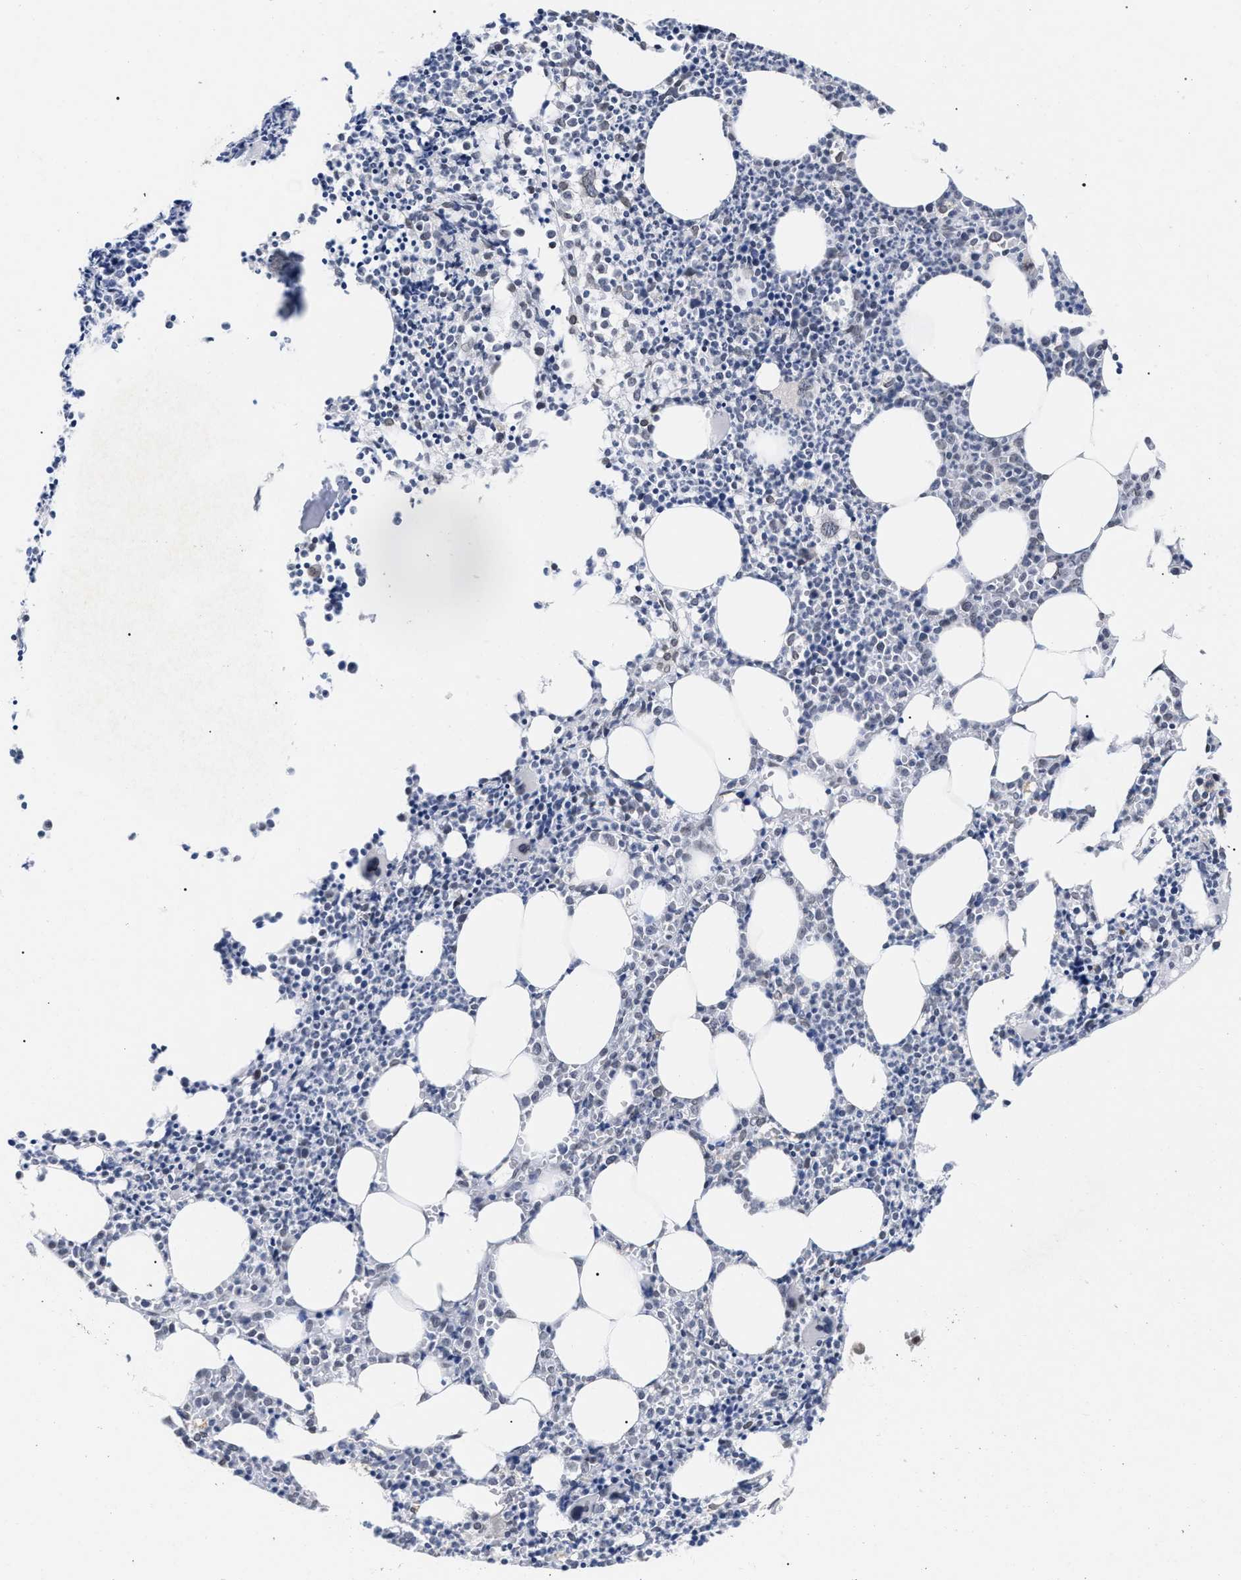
{"staining": {"intensity": "strong", "quantity": "25%-75%", "location": "cytoplasmic/membranous,nuclear"}, "tissue": "bone marrow", "cell_type": "Hematopoietic cells", "image_type": "normal", "snomed": [{"axis": "morphology", "description": "Normal tissue, NOS"}, {"axis": "morphology", "description": "Inflammation, NOS"}, {"axis": "topography", "description": "Bone marrow"}], "caption": "The micrograph demonstrates immunohistochemical staining of normal bone marrow. There is strong cytoplasmic/membranous,nuclear positivity is identified in about 25%-75% of hematopoietic cells.", "gene": "TPR", "patient": {"sex": "female", "age": 53}}